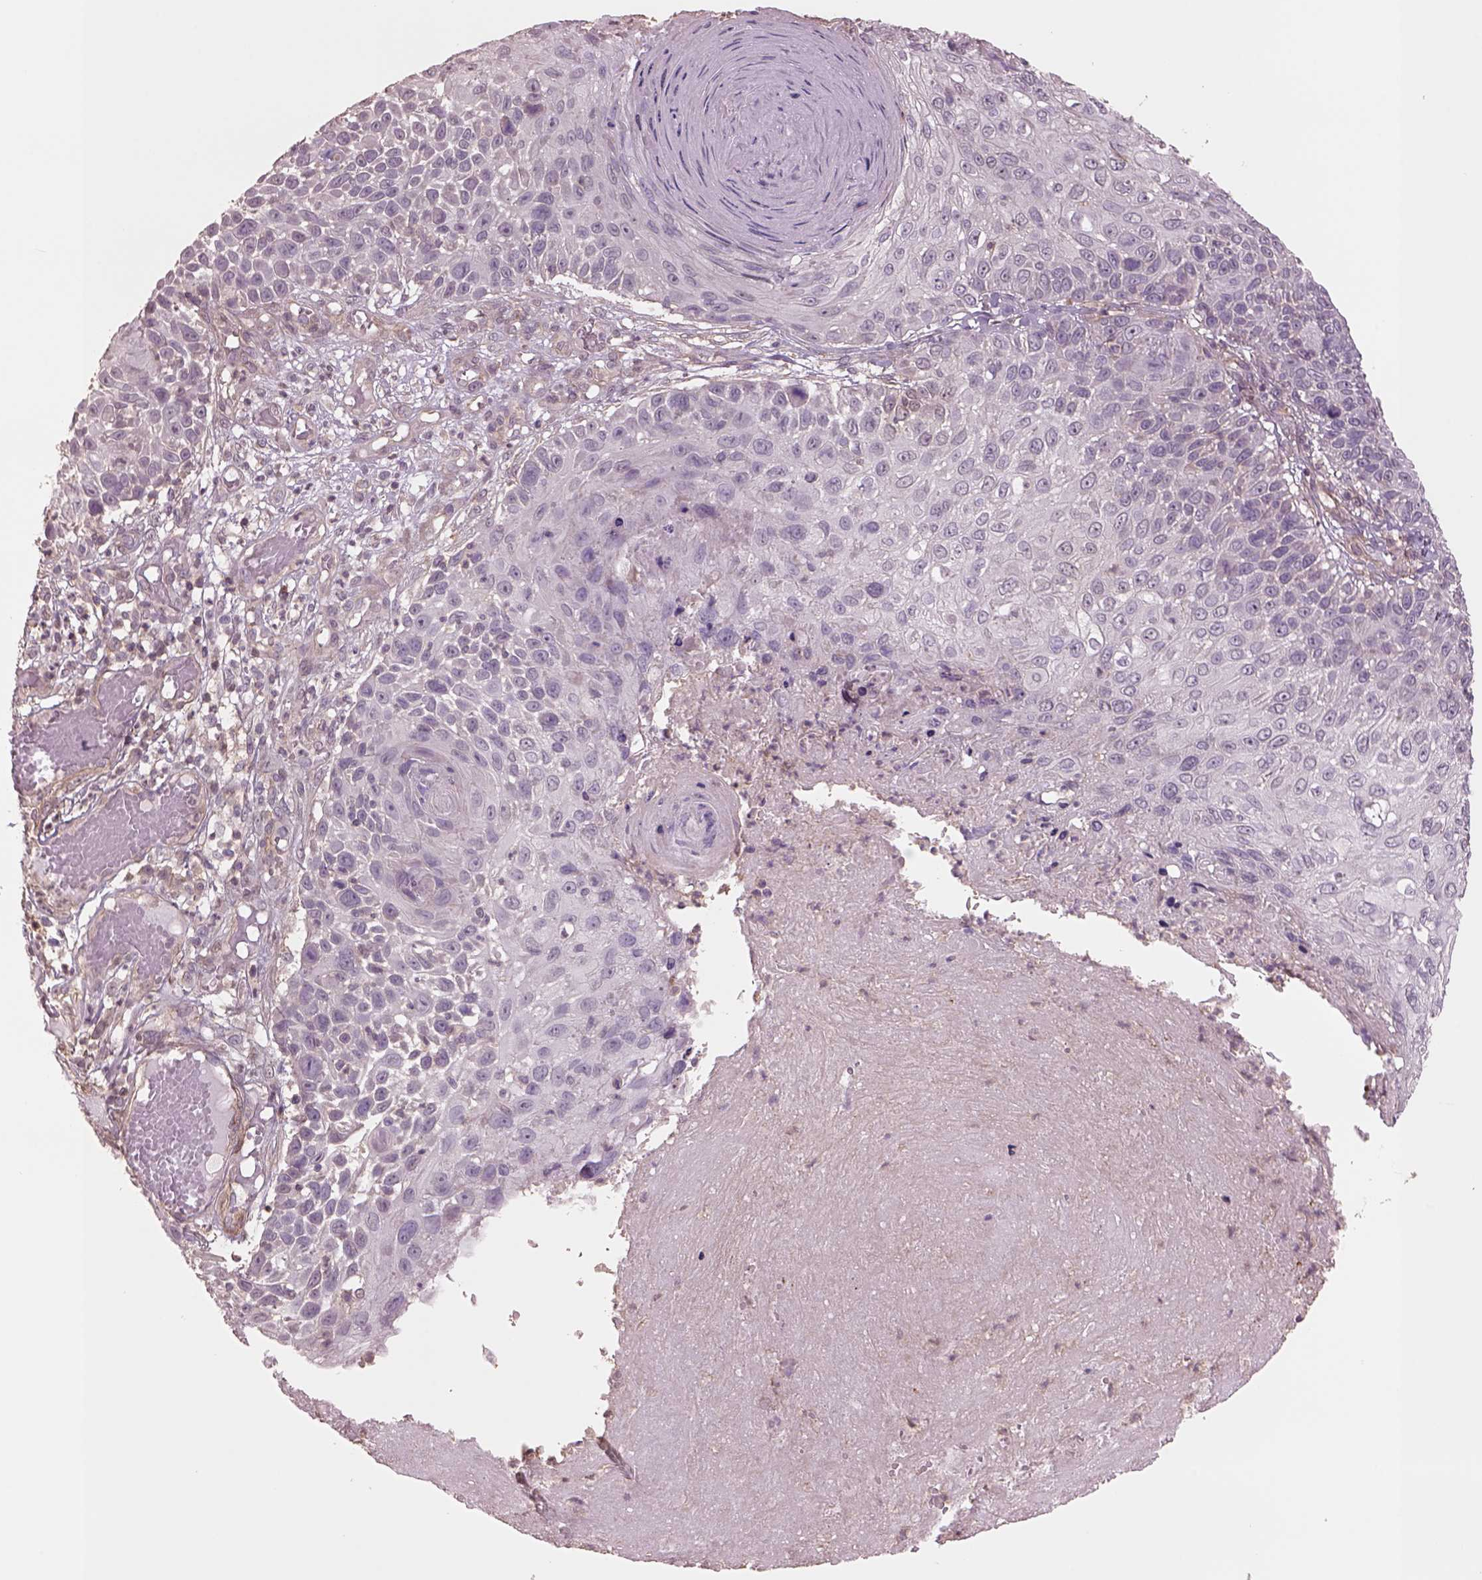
{"staining": {"intensity": "negative", "quantity": "none", "location": "none"}, "tissue": "skin cancer", "cell_type": "Tumor cells", "image_type": "cancer", "snomed": [{"axis": "morphology", "description": "Squamous cell carcinoma, NOS"}, {"axis": "topography", "description": "Skin"}], "caption": "A histopathology image of squamous cell carcinoma (skin) stained for a protein displays no brown staining in tumor cells.", "gene": "LIN7A", "patient": {"sex": "male", "age": 92}}